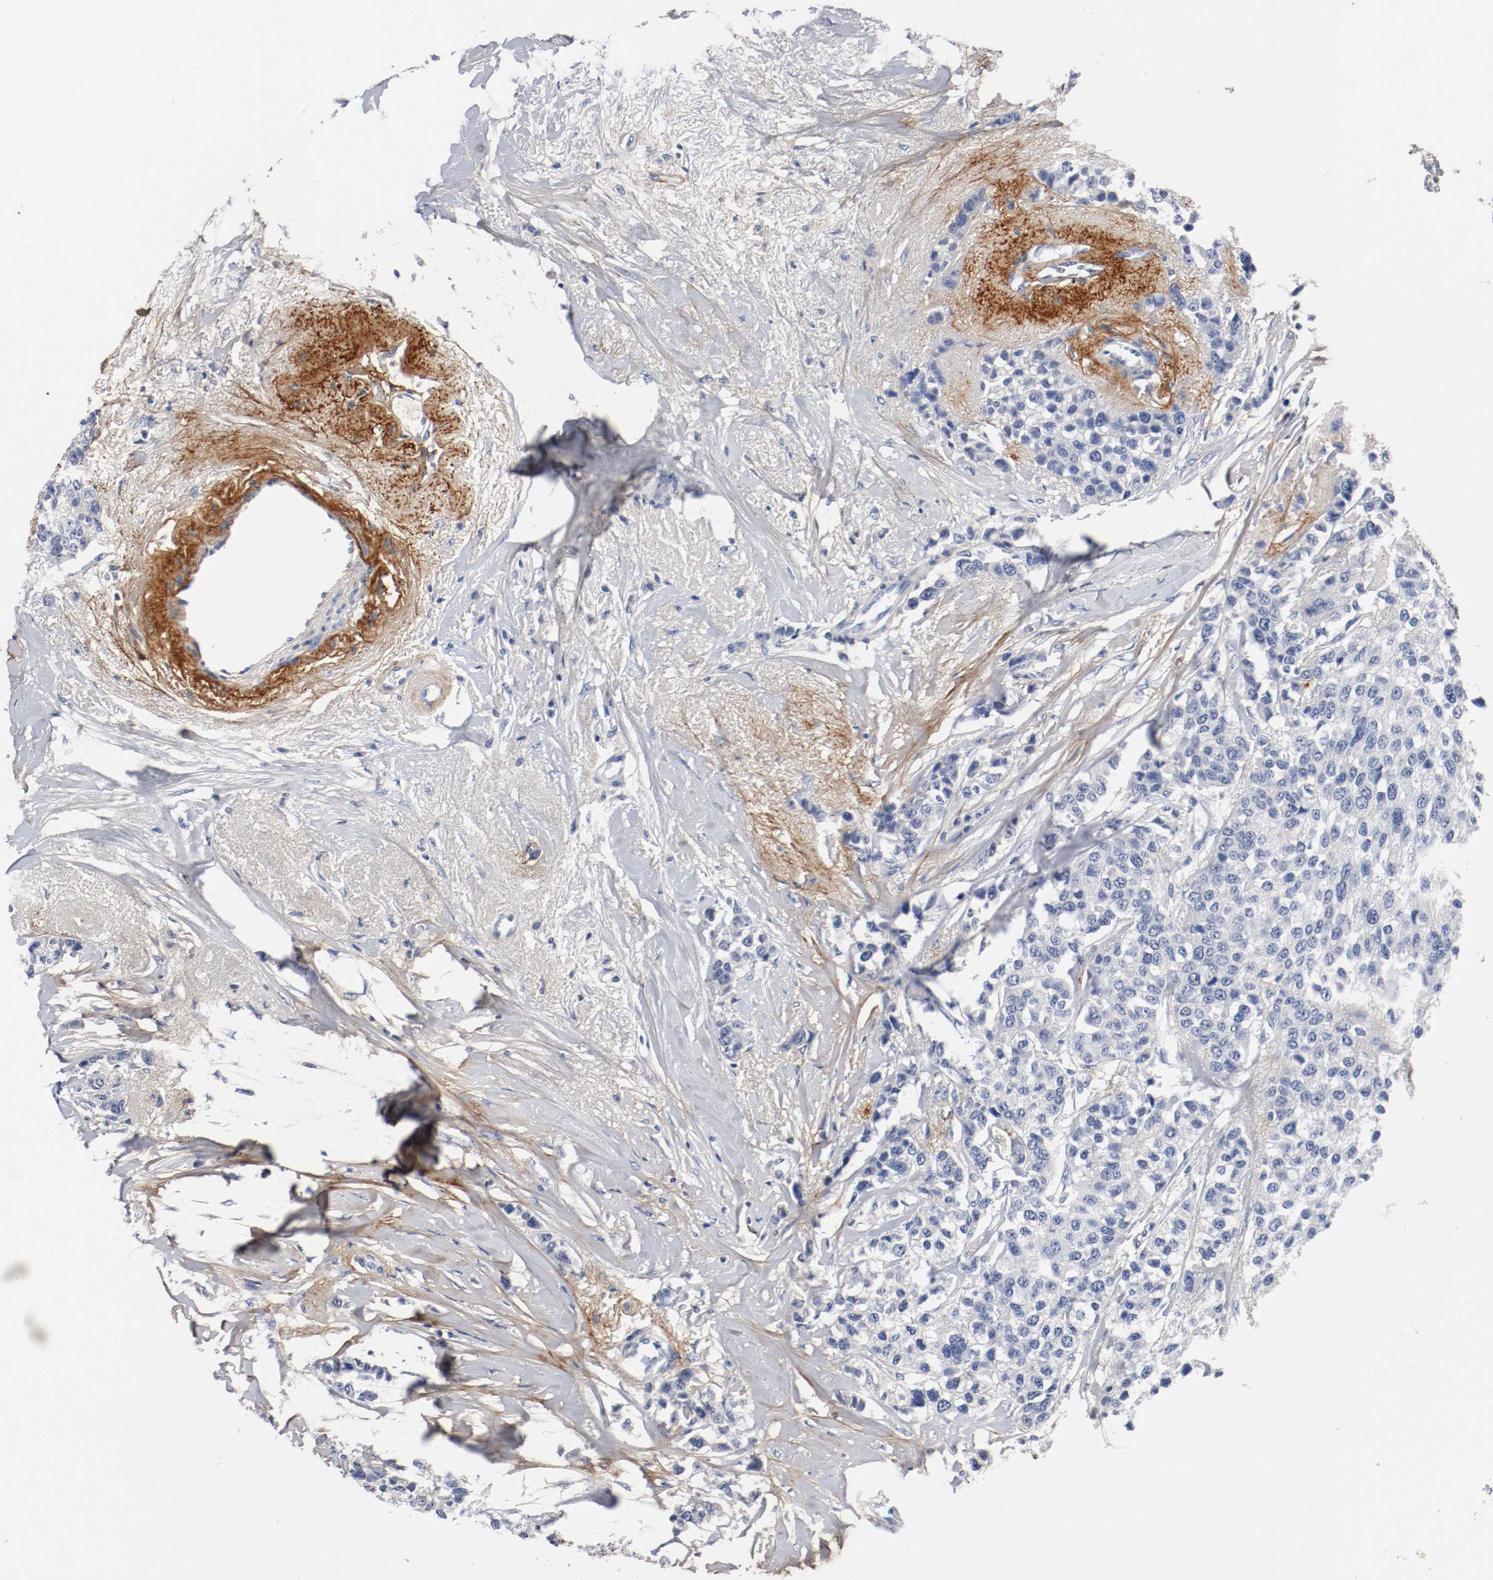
{"staining": {"intensity": "negative", "quantity": "none", "location": "none"}, "tissue": "breast cancer", "cell_type": "Tumor cells", "image_type": "cancer", "snomed": [{"axis": "morphology", "description": "Duct carcinoma"}, {"axis": "topography", "description": "Breast"}], "caption": "Immunohistochemical staining of human breast cancer (invasive ductal carcinoma) displays no significant expression in tumor cells. The staining is performed using DAB brown chromogen with nuclei counter-stained in using hematoxylin.", "gene": "TNC", "patient": {"sex": "female", "age": 51}}